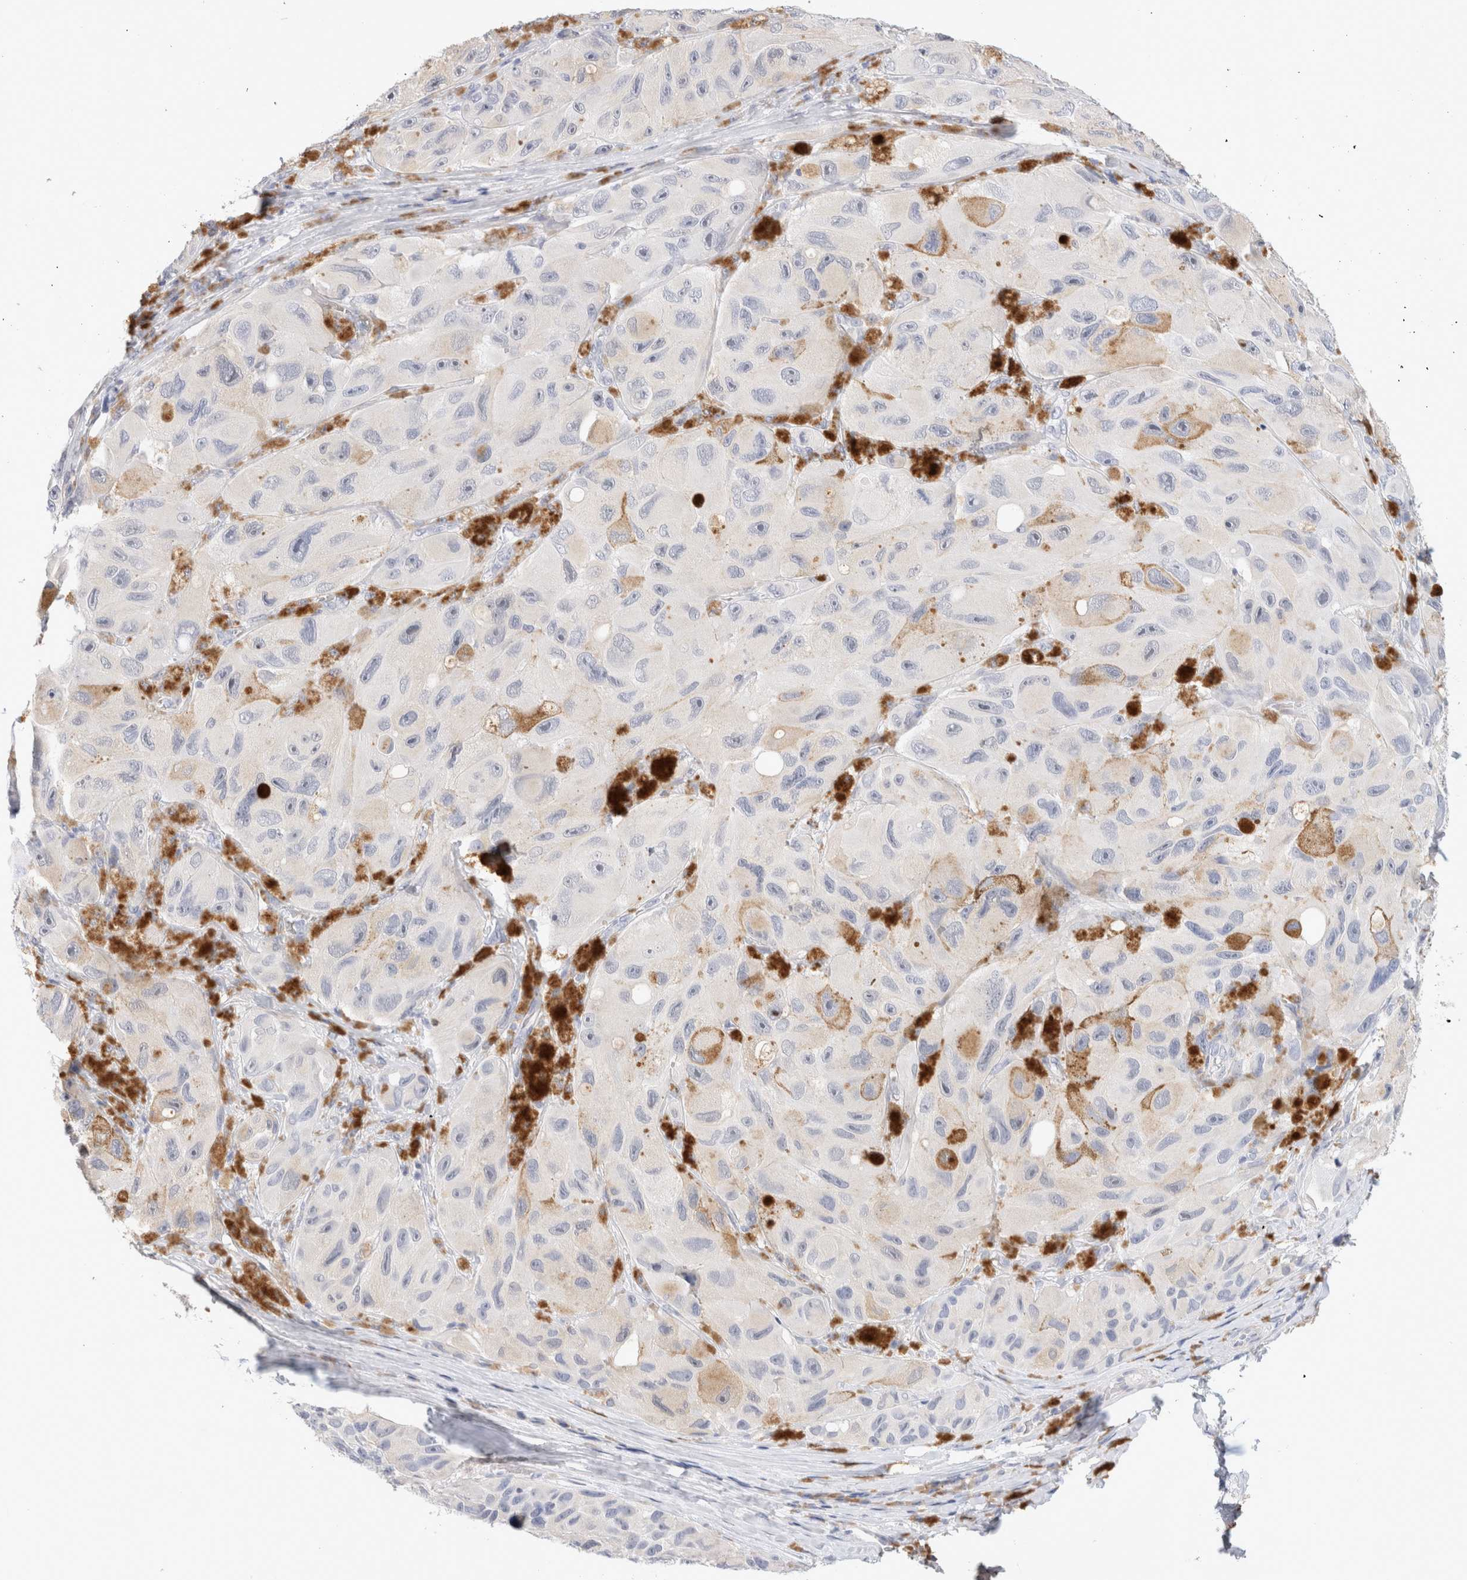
{"staining": {"intensity": "negative", "quantity": "none", "location": "none"}, "tissue": "melanoma", "cell_type": "Tumor cells", "image_type": "cancer", "snomed": [{"axis": "morphology", "description": "Malignant melanoma, NOS"}, {"axis": "topography", "description": "Skin"}], "caption": "Histopathology image shows no protein staining in tumor cells of malignant melanoma tissue.", "gene": "GADD45G", "patient": {"sex": "female", "age": 73}}